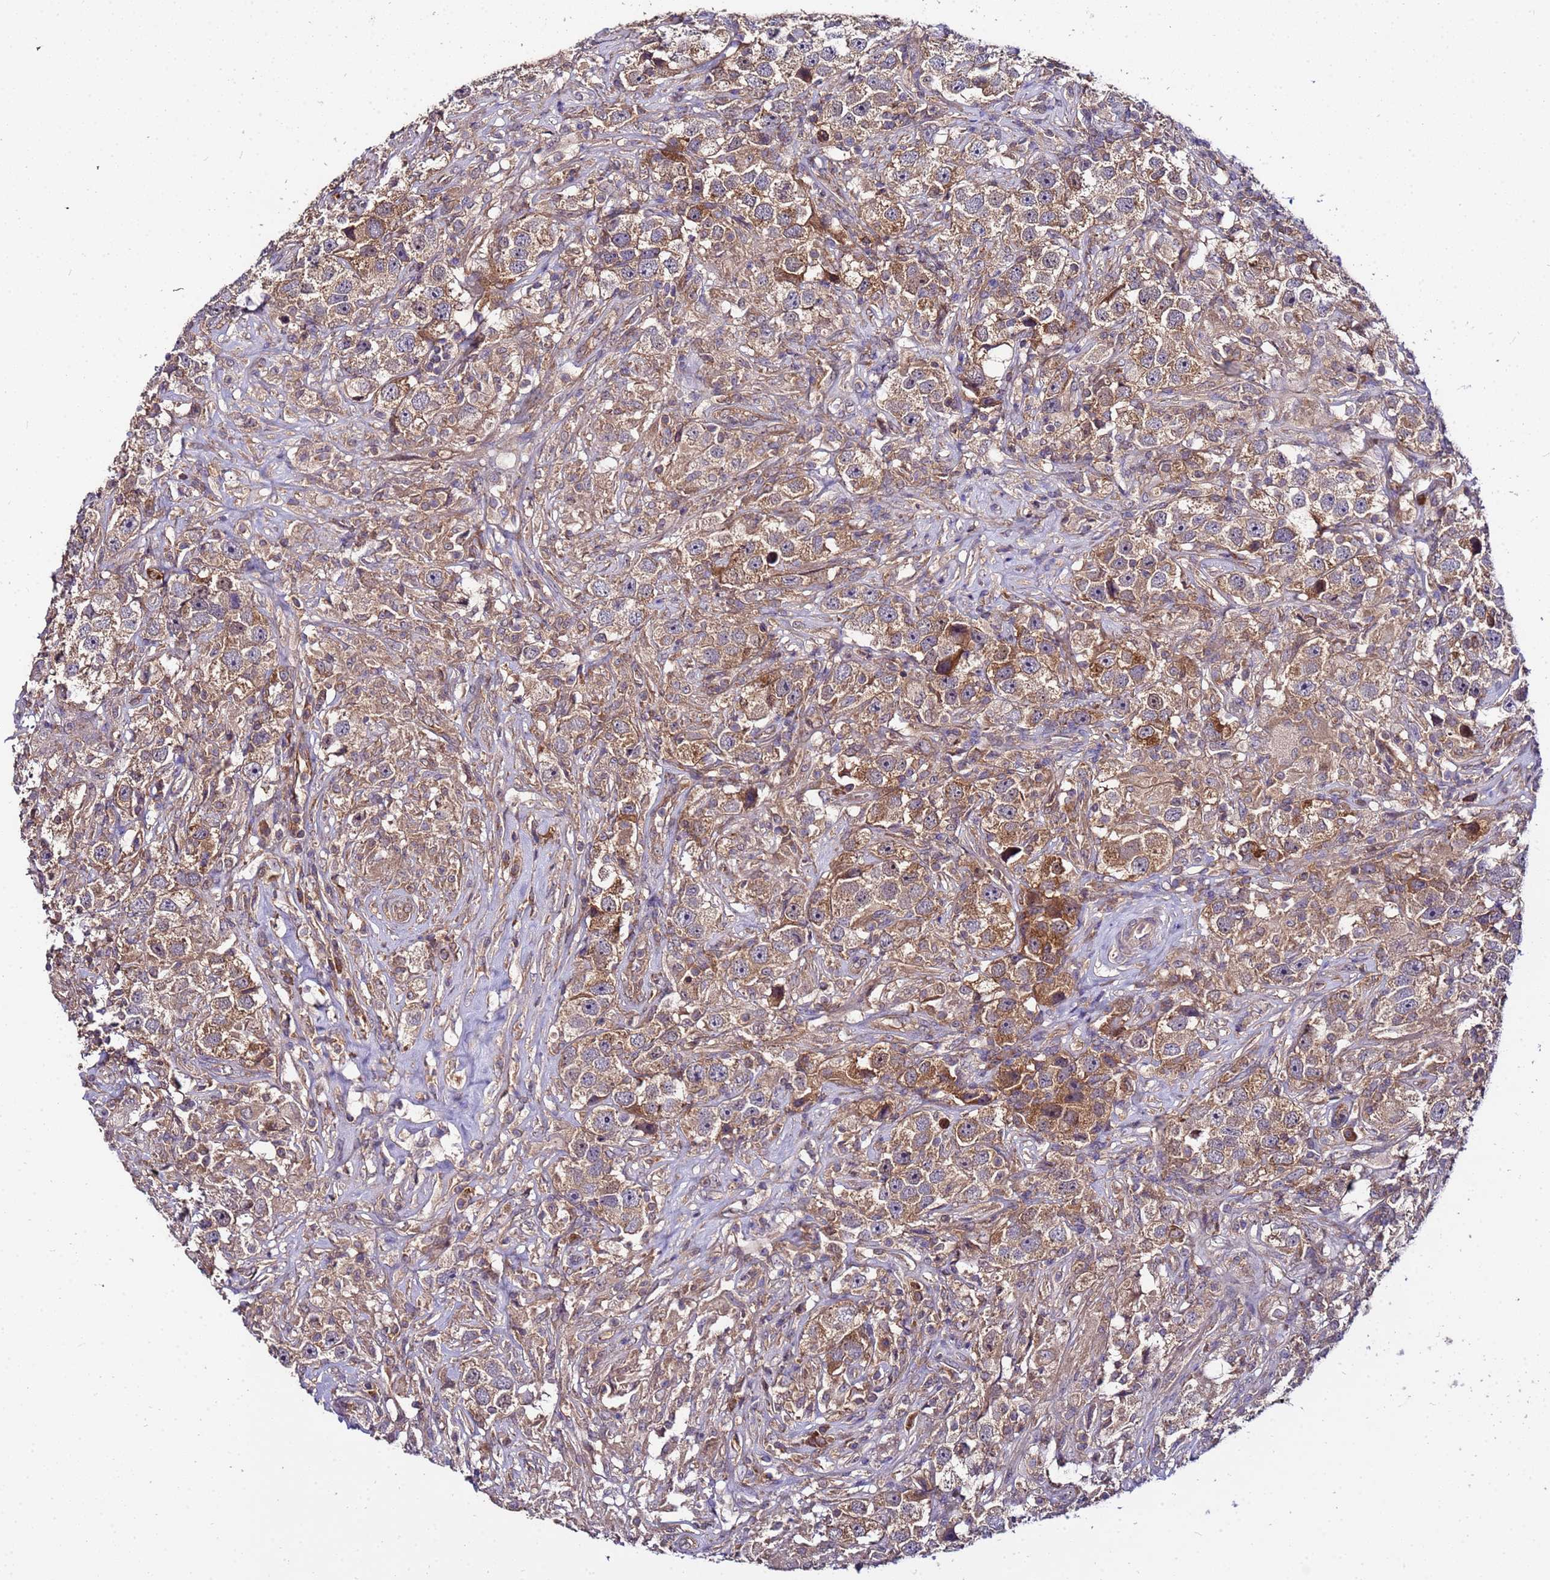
{"staining": {"intensity": "moderate", "quantity": ">75%", "location": "cytoplasmic/membranous"}, "tissue": "testis cancer", "cell_type": "Tumor cells", "image_type": "cancer", "snomed": [{"axis": "morphology", "description": "Seminoma, NOS"}, {"axis": "topography", "description": "Testis"}], "caption": "A histopathology image of testis cancer stained for a protein reveals moderate cytoplasmic/membranous brown staining in tumor cells.", "gene": "GSPT2", "patient": {"sex": "male", "age": 49}}